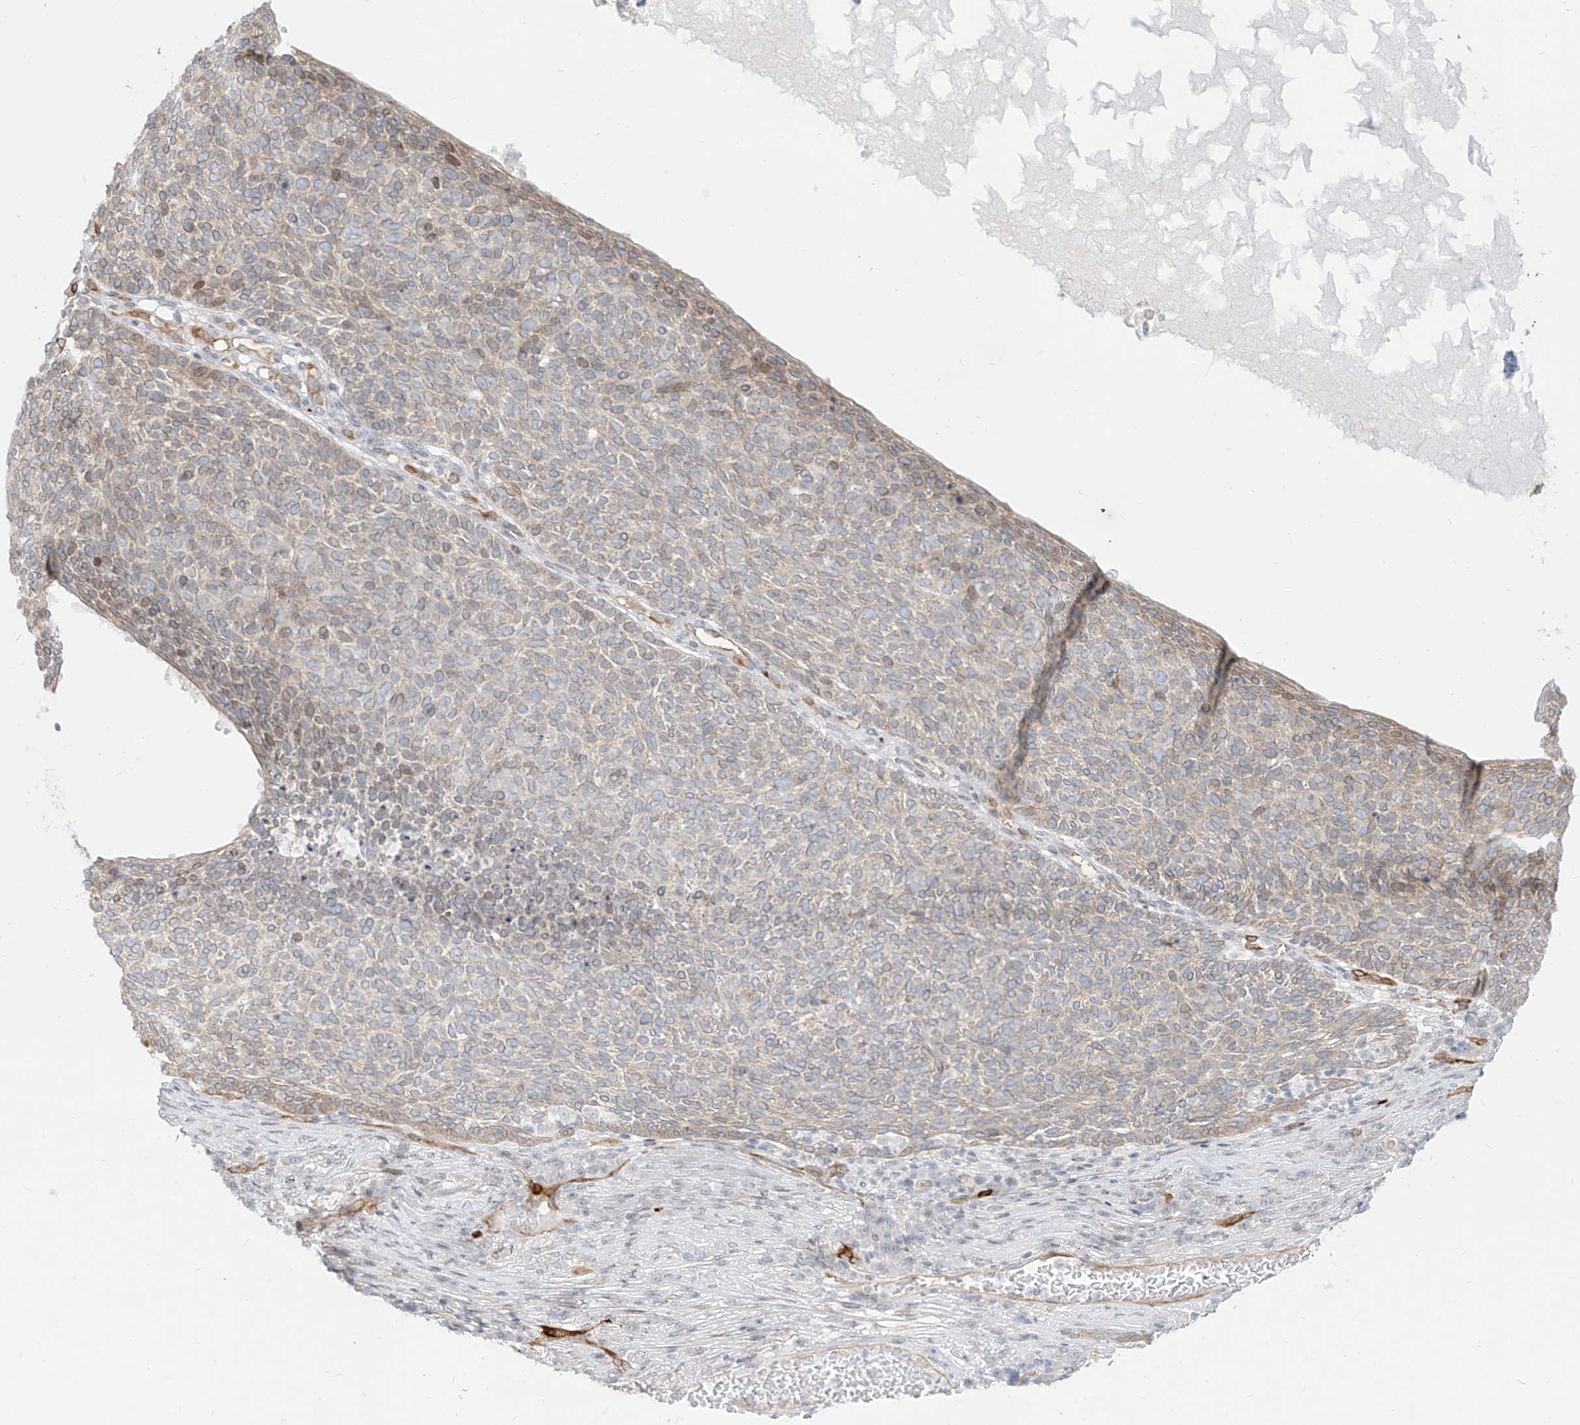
{"staining": {"intensity": "weak", "quantity": "<25%", "location": "cytoplasmic/membranous"}, "tissue": "skin cancer", "cell_type": "Tumor cells", "image_type": "cancer", "snomed": [{"axis": "morphology", "description": "Squamous cell carcinoma, NOS"}, {"axis": "topography", "description": "Skin"}], "caption": "Tumor cells show no significant protein positivity in skin cancer (squamous cell carcinoma).", "gene": "NHSL1", "patient": {"sex": "female", "age": 90}}